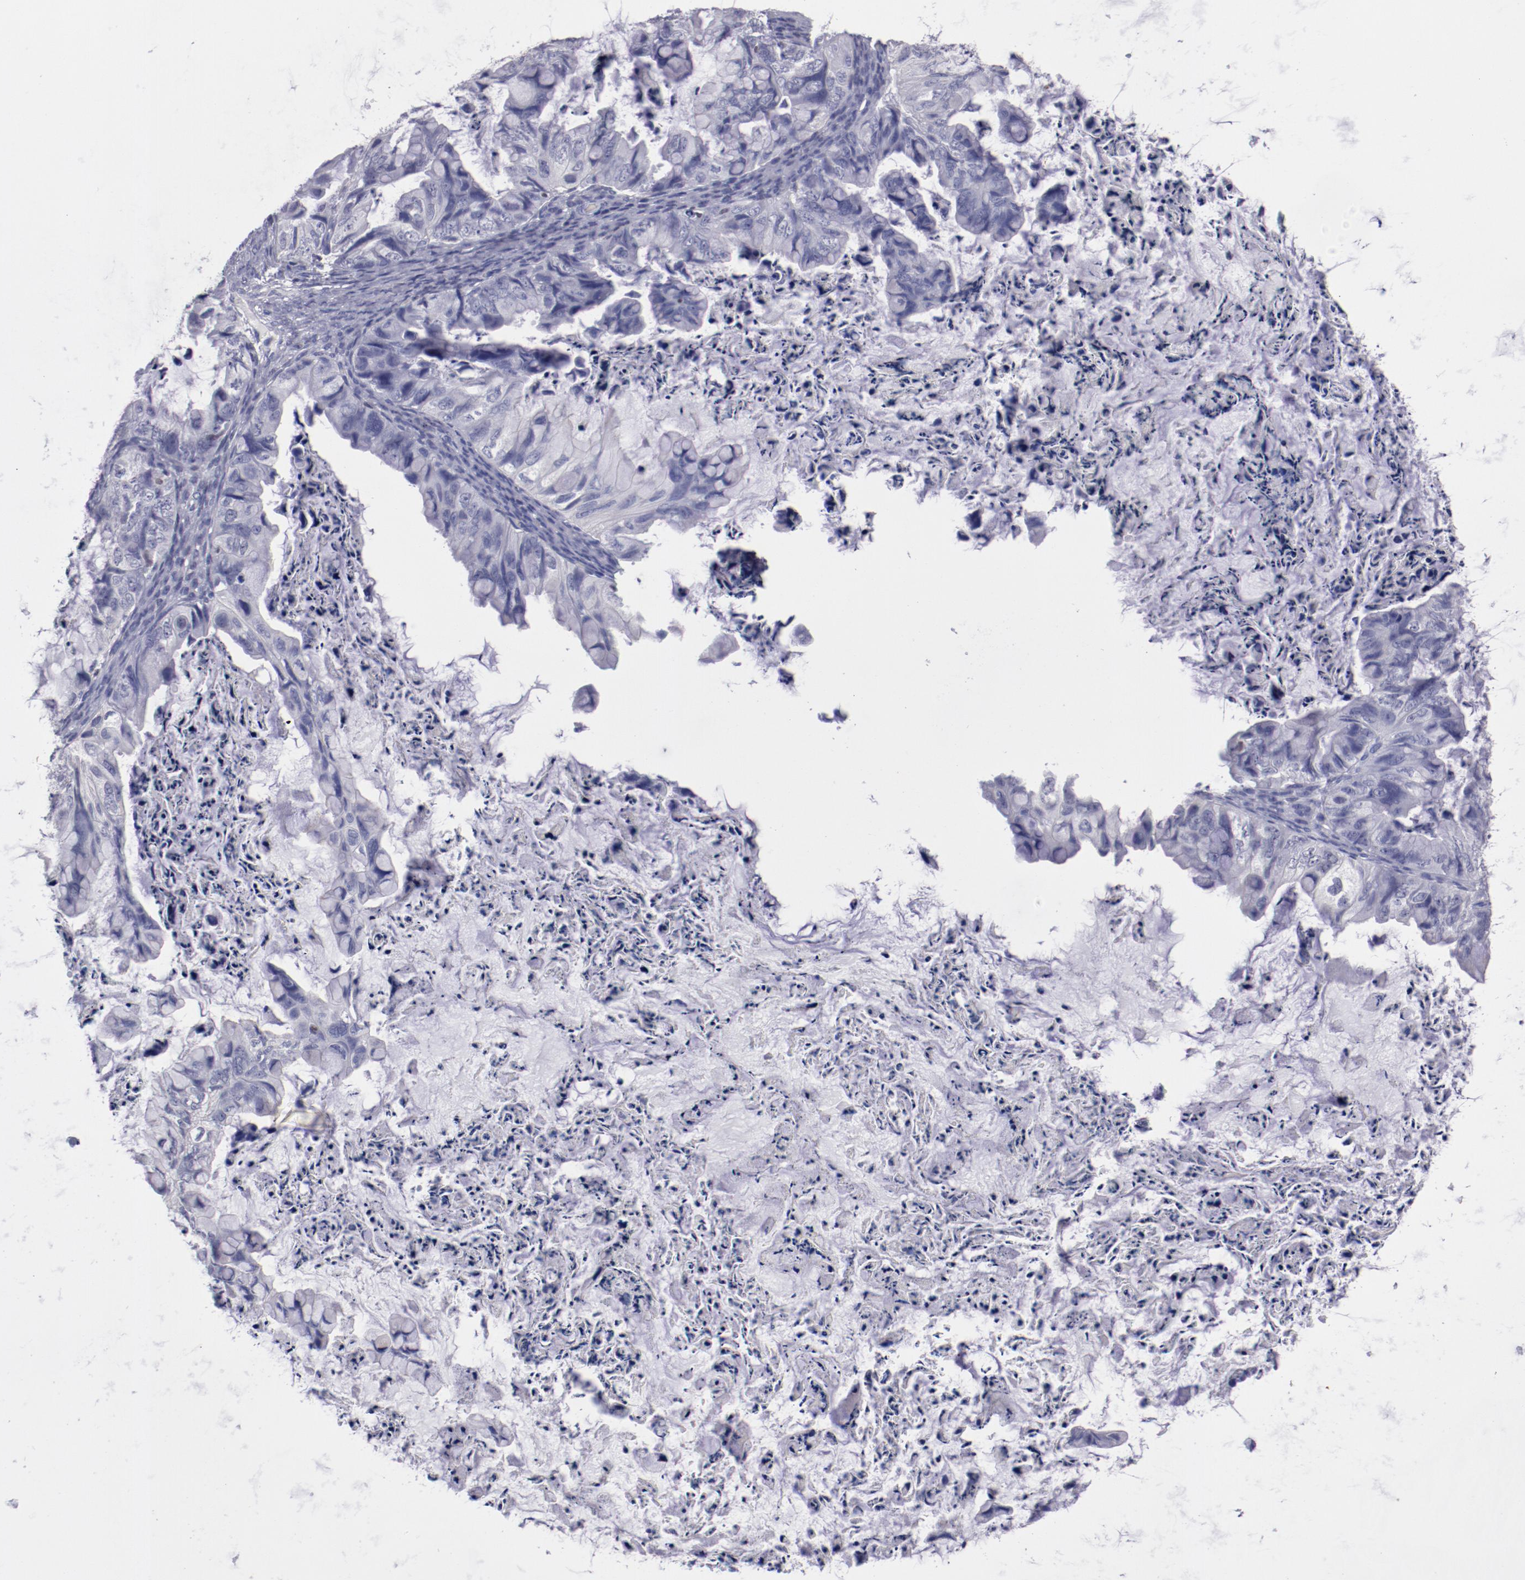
{"staining": {"intensity": "negative", "quantity": "none", "location": "none"}, "tissue": "ovarian cancer", "cell_type": "Tumor cells", "image_type": "cancer", "snomed": [{"axis": "morphology", "description": "Cystadenocarcinoma, mucinous, NOS"}, {"axis": "topography", "description": "Ovary"}], "caption": "Immunohistochemical staining of human mucinous cystadenocarcinoma (ovarian) shows no significant expression in tumor cells.", "gene": "IRF8", "patient": {"sex": "female", "age": 36}}